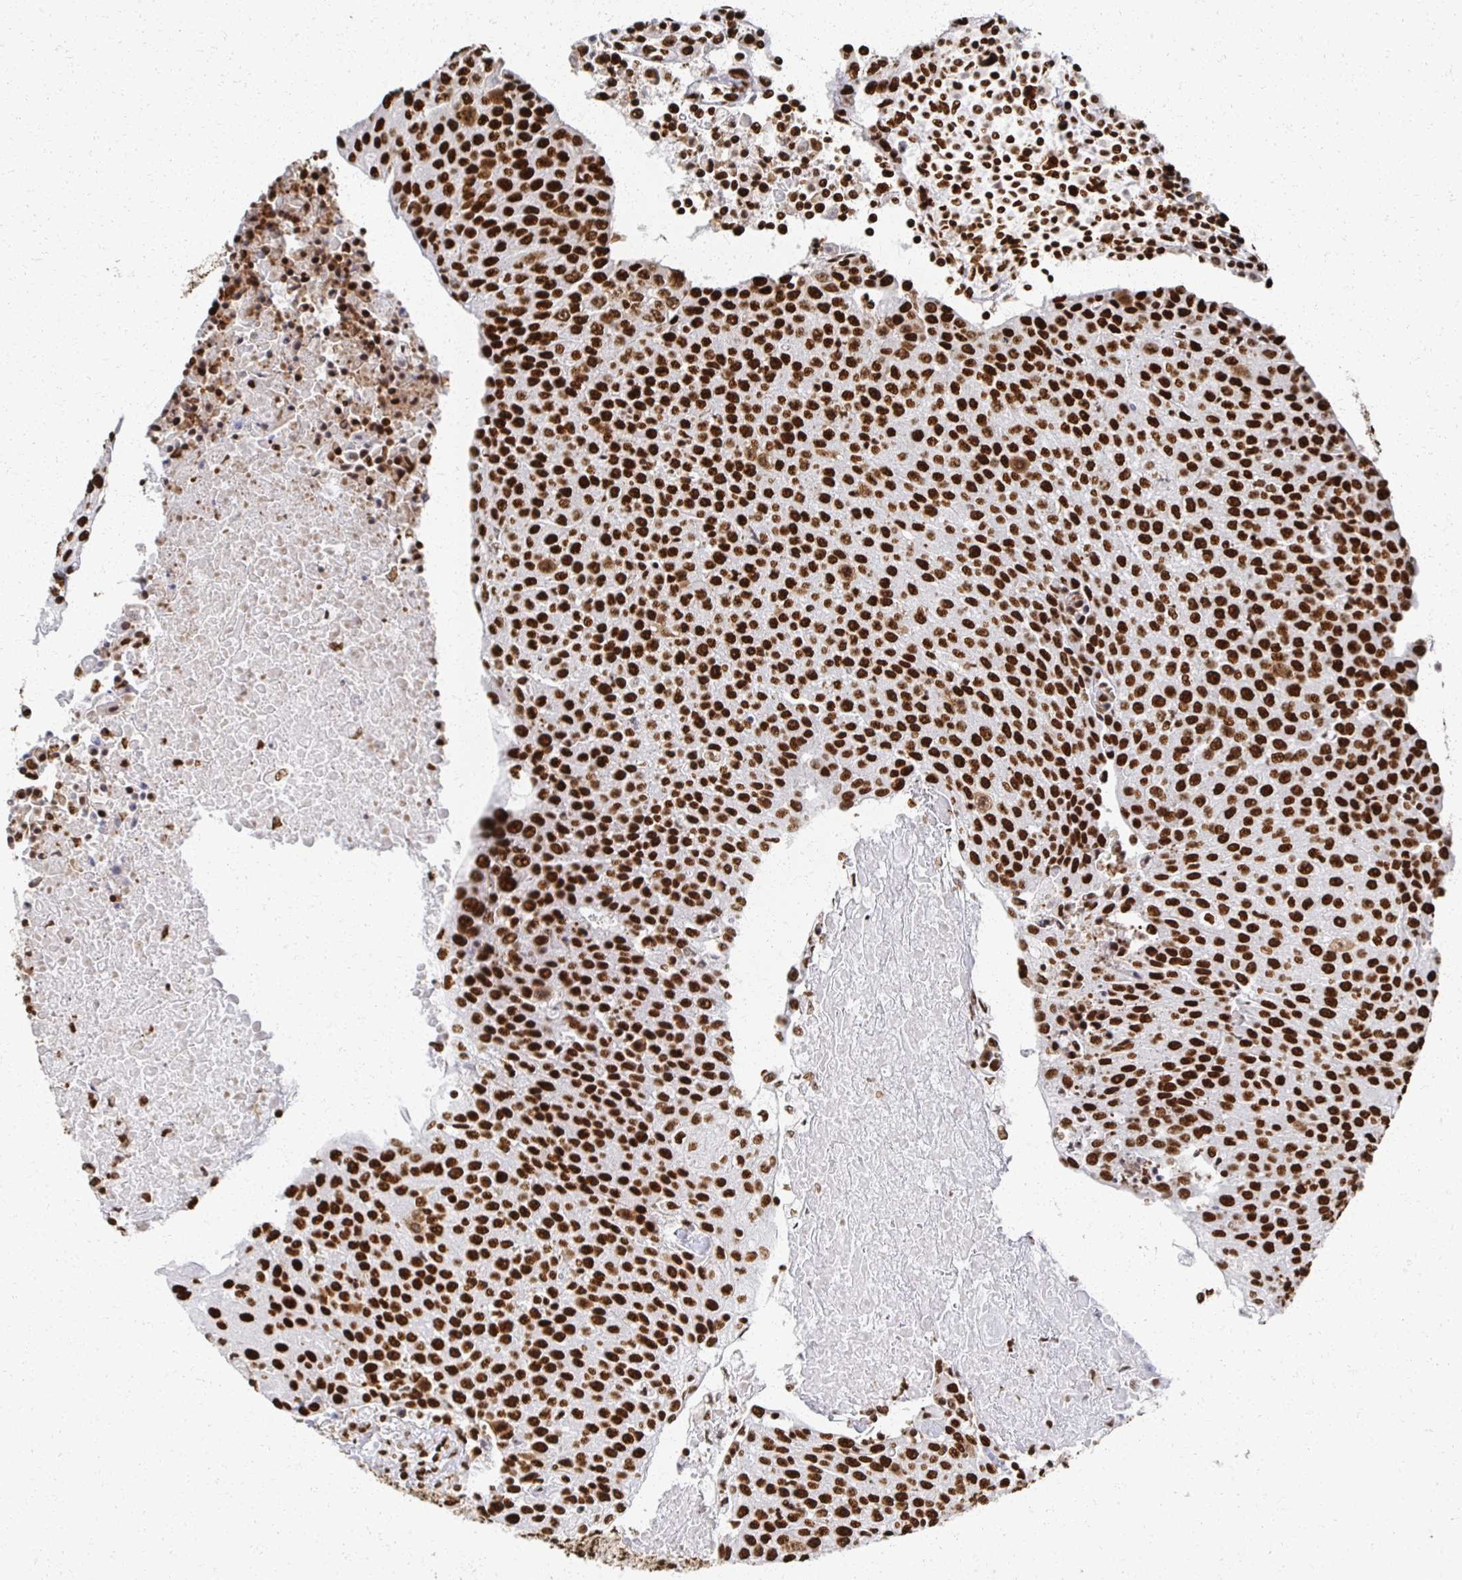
{"staining": {"intensity": "strong", "quantity": ">75%", "location": "nuclear"}, "tissue": "urothelial cancer", "cell_type": "Tumor cells", "image_type": "cancer", "snomed": [{"axis": "morphology", "description": "Urothelial carcinoma, High grade"}, {"axis": "topography", "description": "Urinary bladder"}], "caption": "Urothelial carcinoma (high-grade) stained for a protein (brown) reveals strong nuclear positive expression in approximately >75% of tumor cells.", "gene": "RBBP7", "patient": {"sex": "female", "age": 85}}